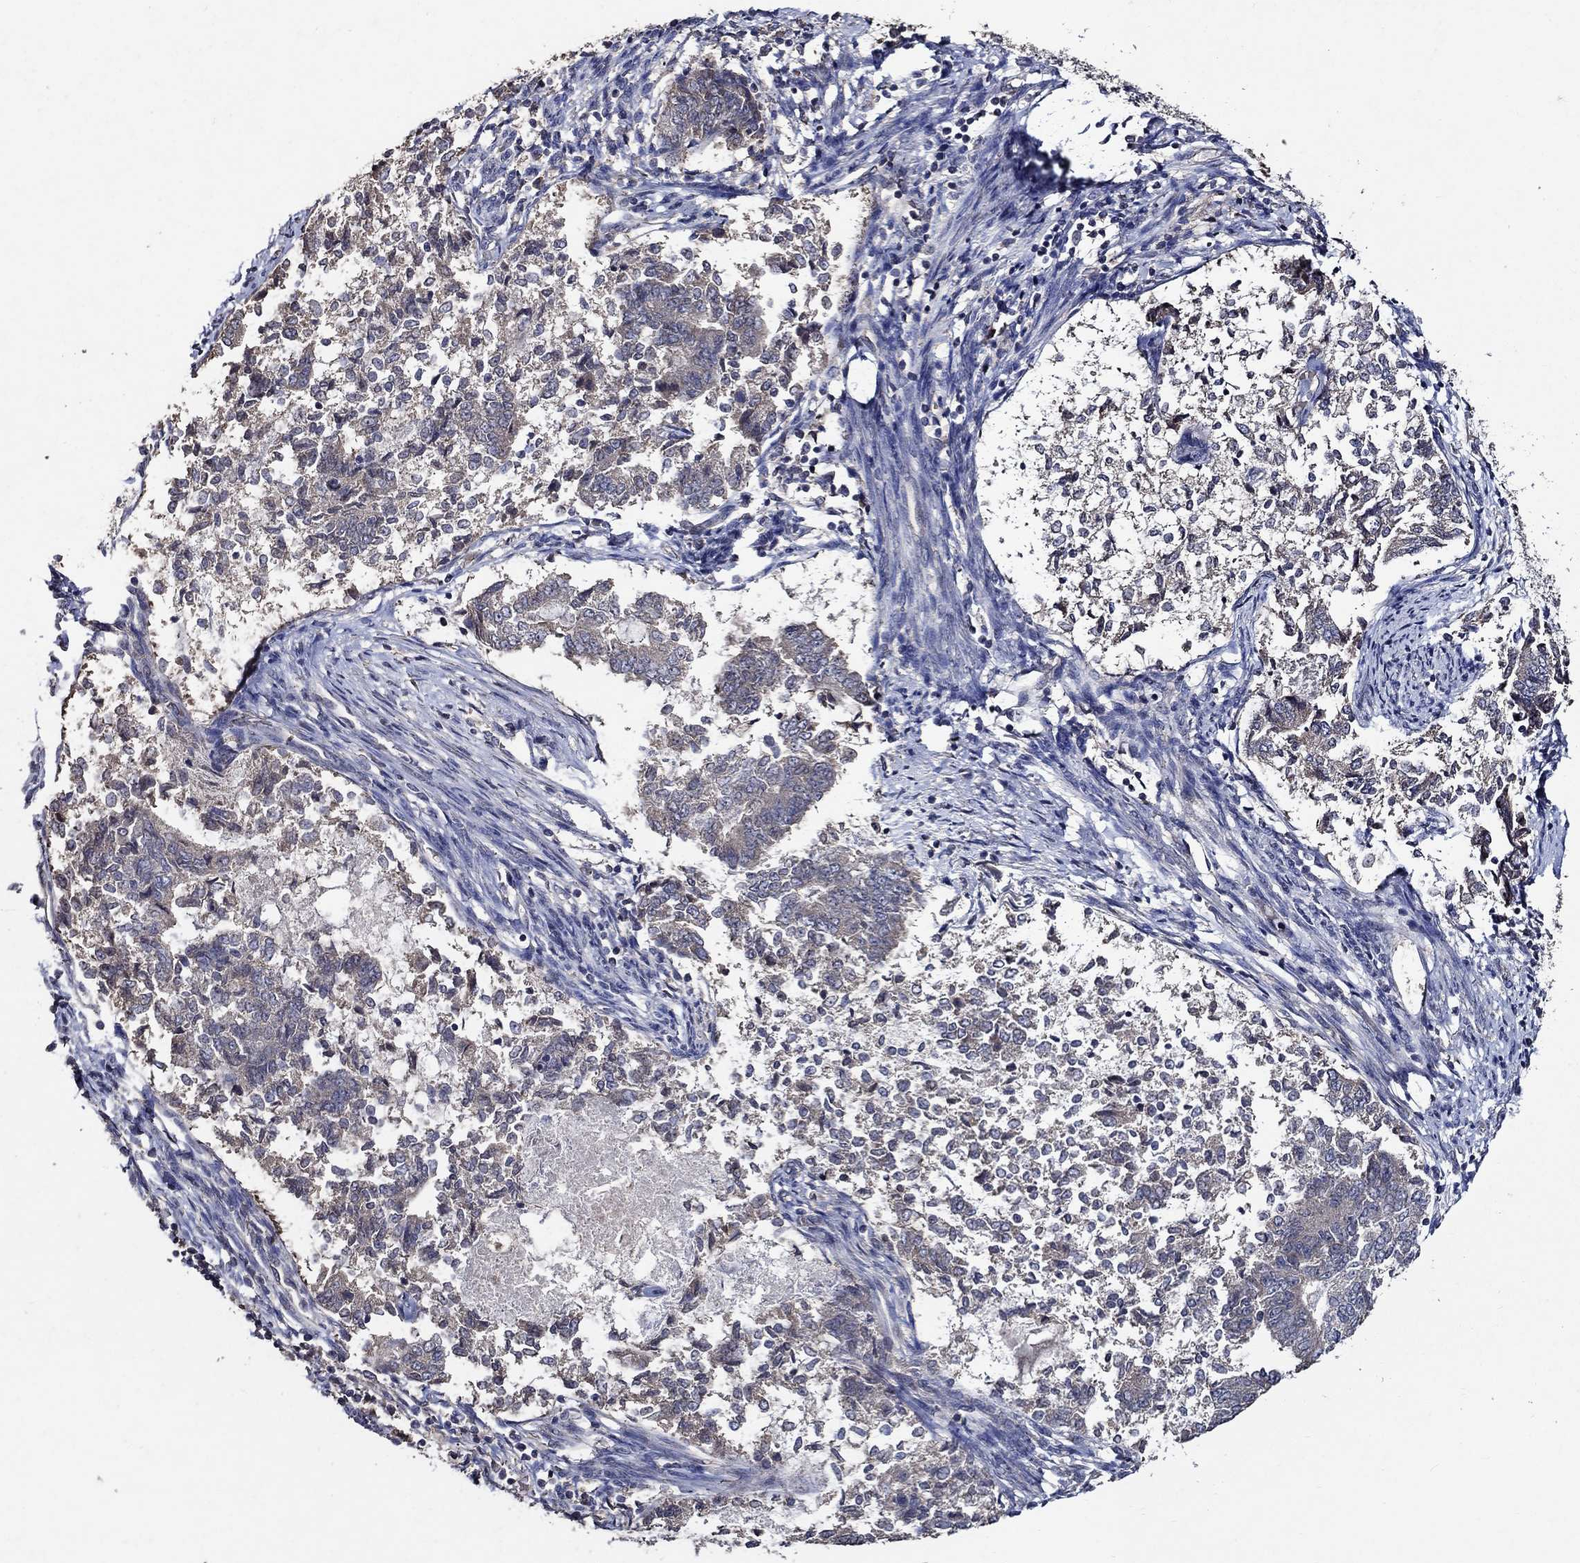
{"staining": {"intensity": "weak", "quantity": "<25%", "location": "cytoplasmic/membranous"}, "tissue": "endometrial cancer", "cell_type": "Tumor cells", "image_type": "cancer", "snomed": [{"axis": "morphology", "description": "Adenocarcinoma, NOS"}, {"axis": "topography", "description": "Endometrium"}], "caption": "Immunohistochemical staining of human endometrial cancer (adenocarcinoma) reveals no significant staining in tumor cells.", "gene": "HAP1", "patient": {"sex": "female", "age": 65}}